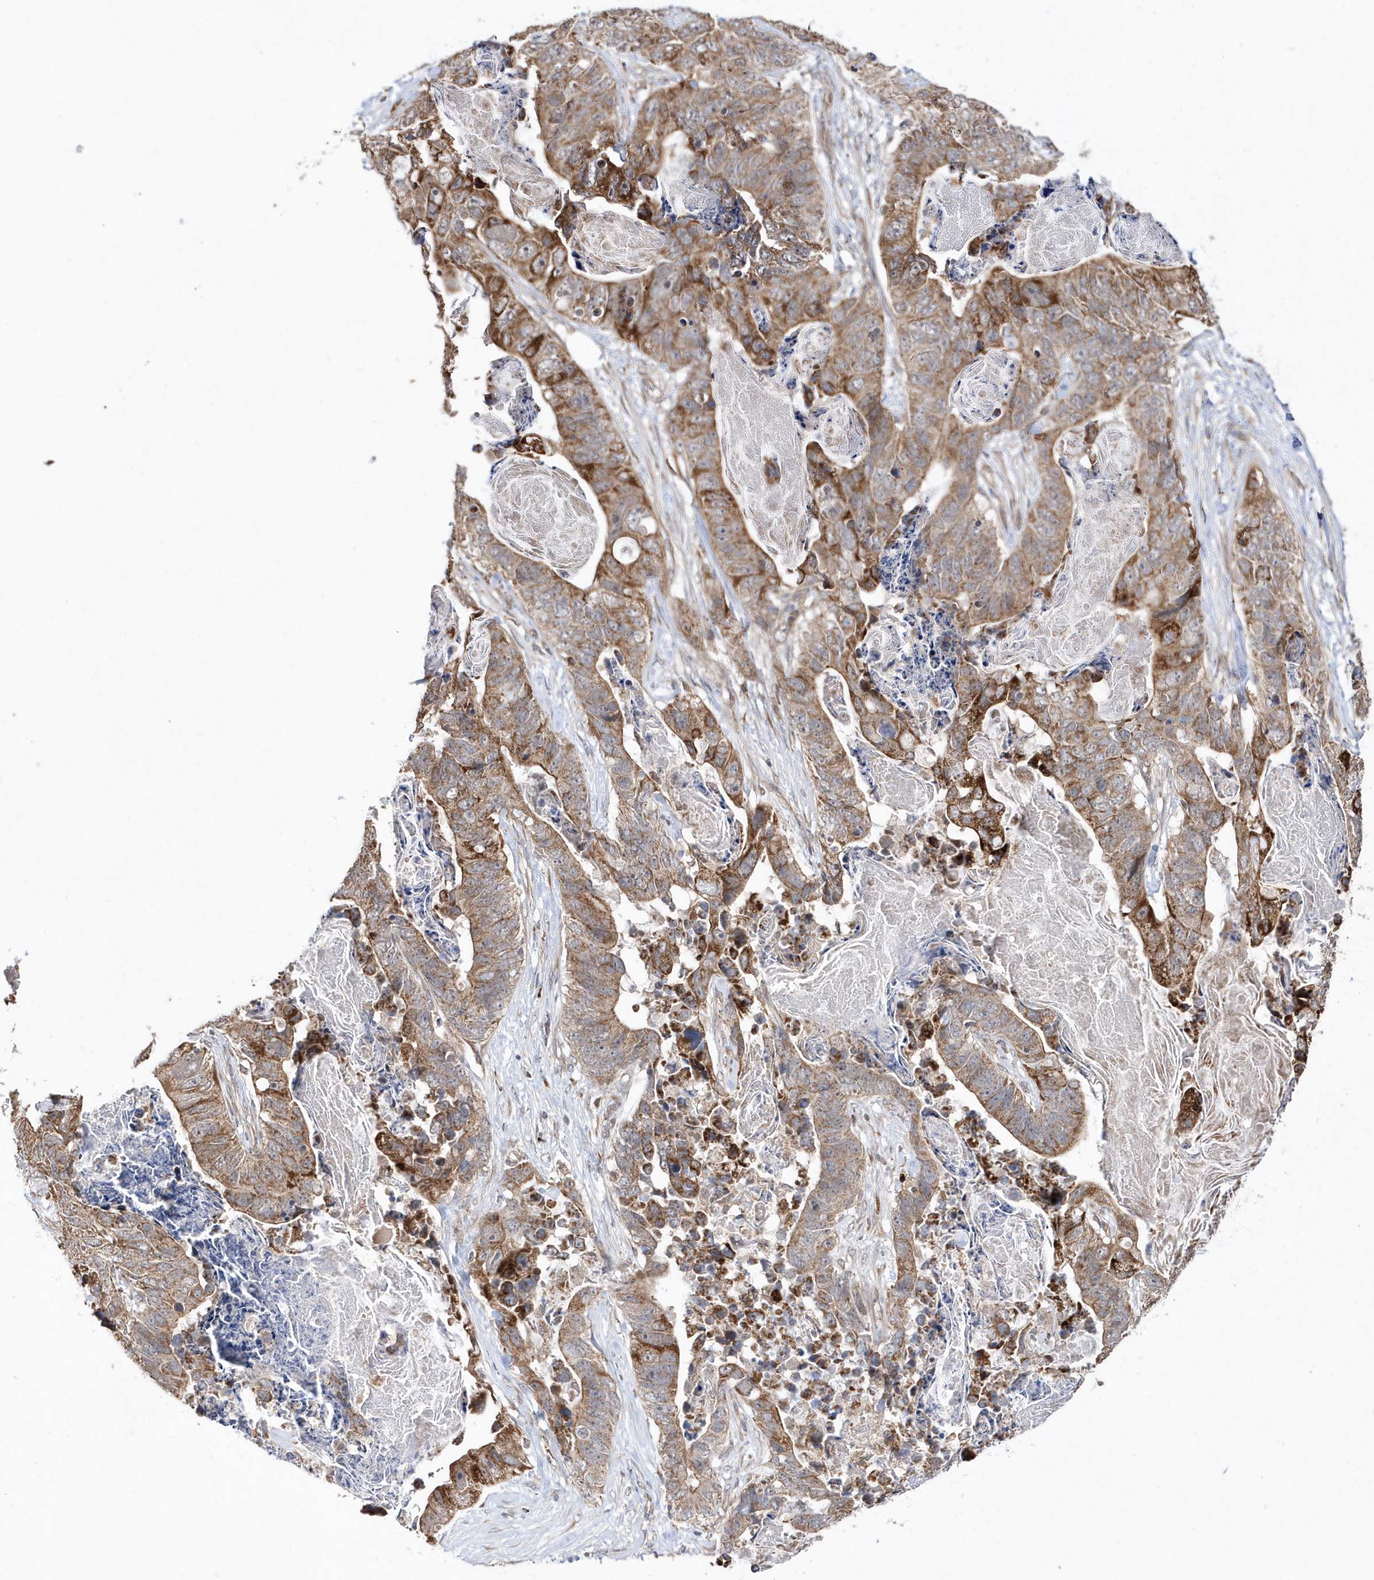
{"staining": {"intensity": "moderate", "quantity": ">75%", "location": "cytoplasmic/membranous"}, "tissue": "stomach cancer", "cell_type": "Tumor cells", "image_type": "cancer", "snomed": [{"axis": "morphology", "description": "Adenocarcinoma, NOS"}, {"axis": "topography", "description": "Stomach"}], "caption": "IHC of adenocarcinoma (stomach) shows medium levels of moderate cytoplasmic/membranous expression in about >75% of tumor cells.", "gene": "DALRD3", "patient": {"sex": "female", "age": 89}}